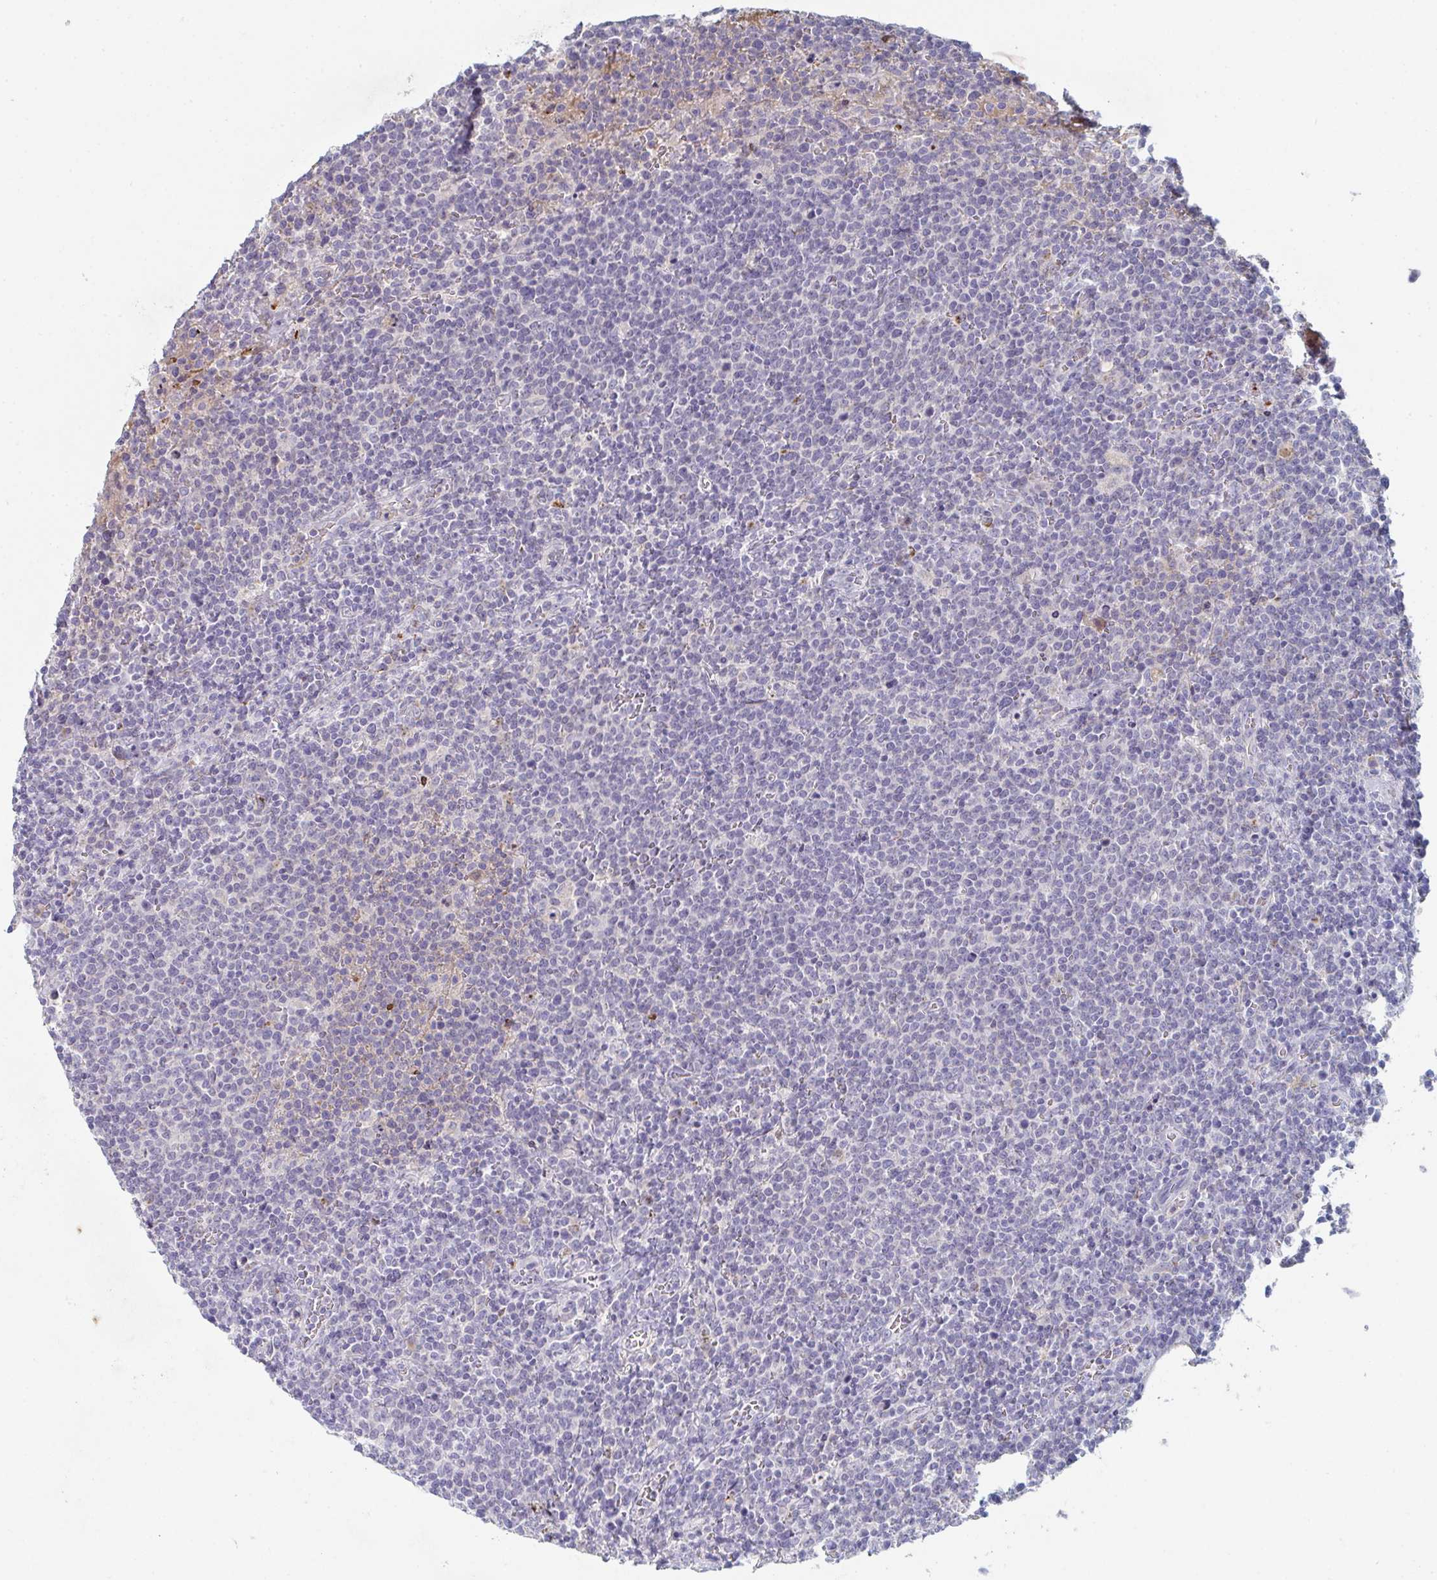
{"staining": {"intensity": "negative", "quantity": "none", "location": "none"}, "tissue": "lymphoma", "cell_type": "Tumor cells", "image_type": "cancer", "snomed": [{"axis": "morphology", "description": "Malignant lymphoma, non-Hodgkin's type, High grade"}, {"axis": "topography", "description": "Lymph node"}], "caption": "Immunohistochemistry photomicrograph of neoplastic tissue: high-grade malignant lymphoma, non-Hodgkin's type stained with DAB displays no significant protein expression in tumor cells.", "gene": "ADAM21", "patient": {"sex": "male", "age": 61}}